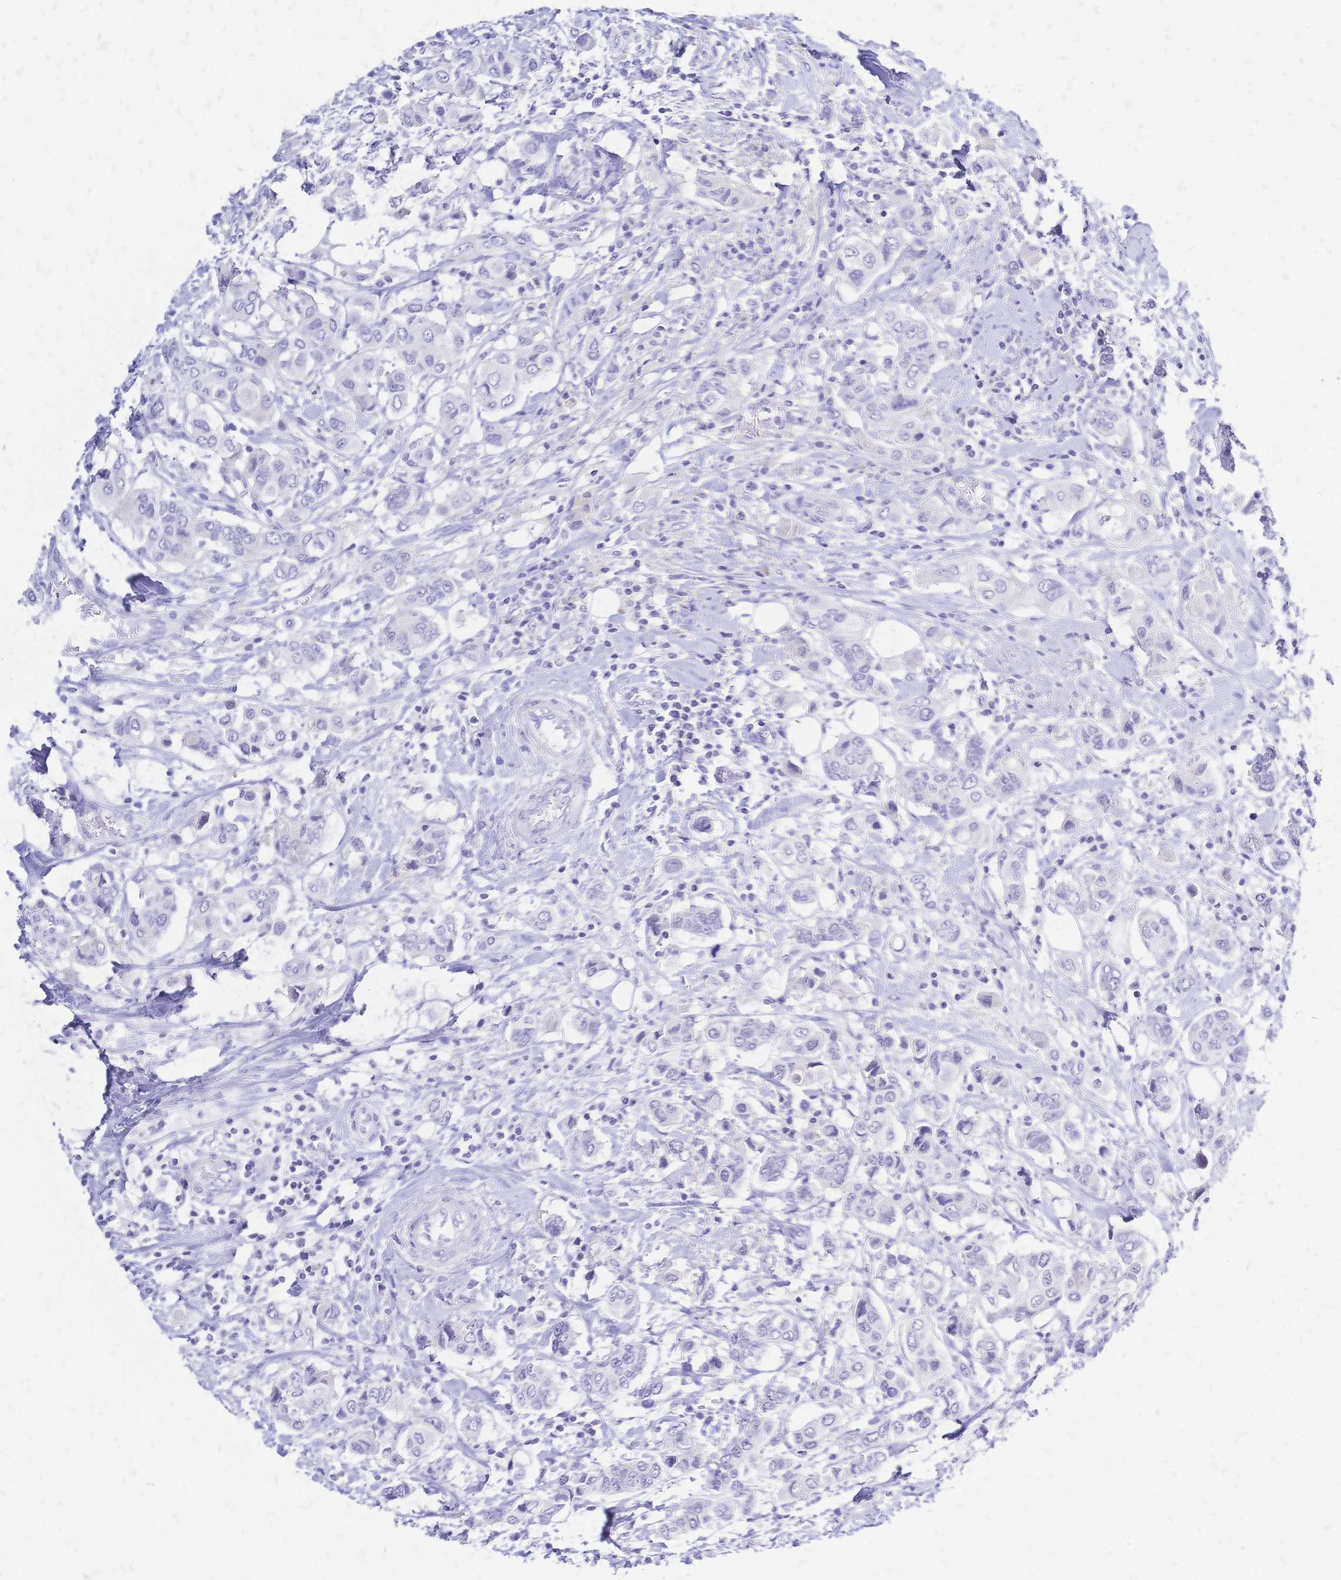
{"staining": {"intensity": "negative", "quantity": "none", "location": "none"}, "tissue": "breast cancer", "cell_type": "Tumor cells", "image_type": "cancer", "snomed": [{"axis": "morphology", "description": "Lobular carcinoma"}, {"axis": "topography", "description": "Breast"}], "caption": "Image shows no significant protein staining in tumor cells of lobular carcinoma (breast).", "gene": "FA2H", "patient": {"sex": "female", "age": 51}}